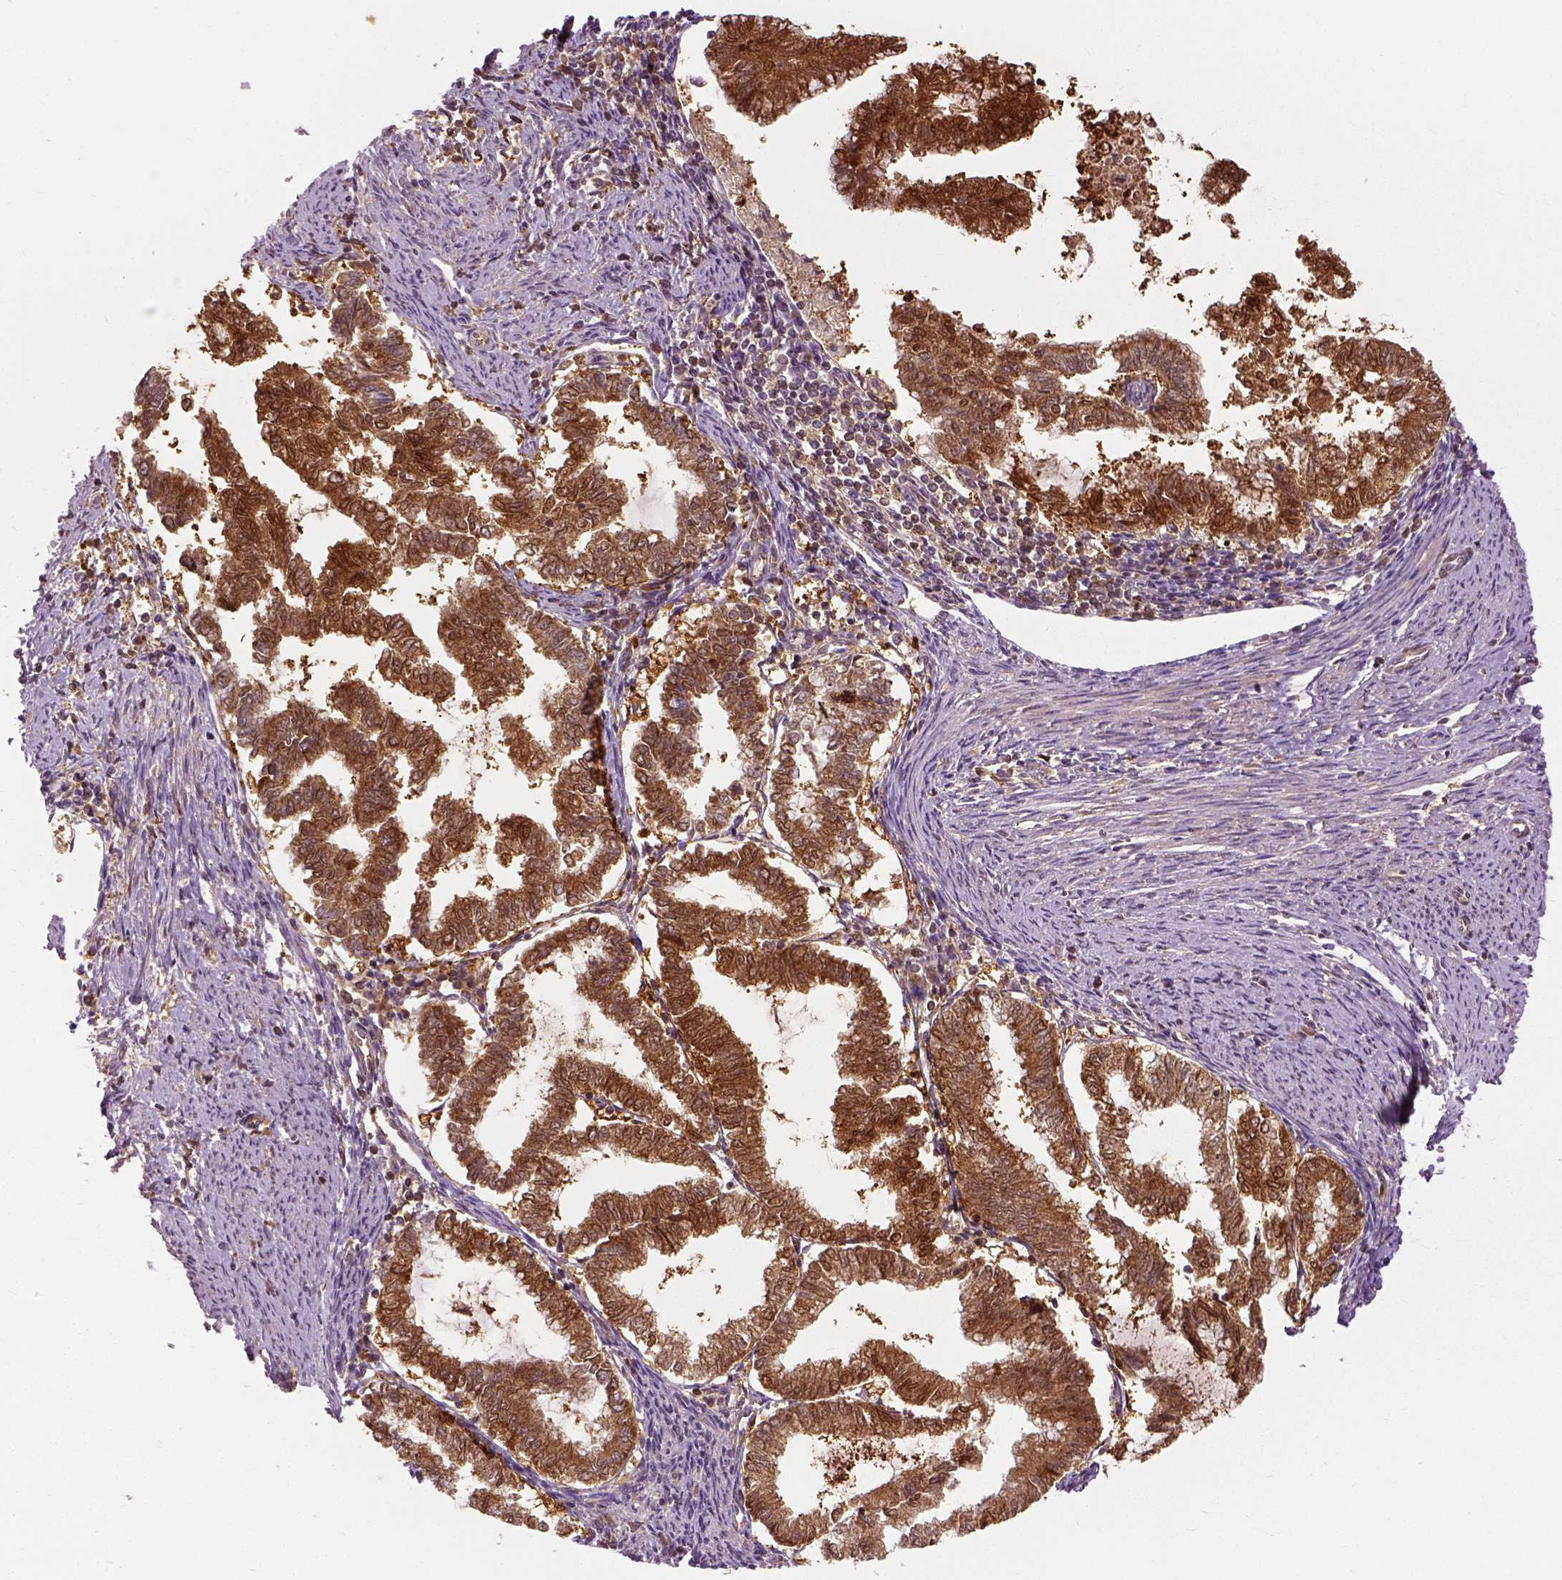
{"staining": {"intensity": "strong", "quantity": ">75%", "location": "cytoplasmic/membranous"}, "tissue": "endometrial cancer", "cell_type": "Tumor cells", "image_type": "cancer", "snomed": [{"axis": "morphology", "description": "Adenocarcinoma, NOS"}, {"axis": "topography", "description": "Endometrium"}], "caption": "The image shows immunohistochemical staining of endometrial cancer (adenocarcinoma). There is strong cytoplasmic/membranous positivity is seen in about >75% of tumor cells.", "gene": "GPI", "patient": {"sex": "female", "age": 79}}